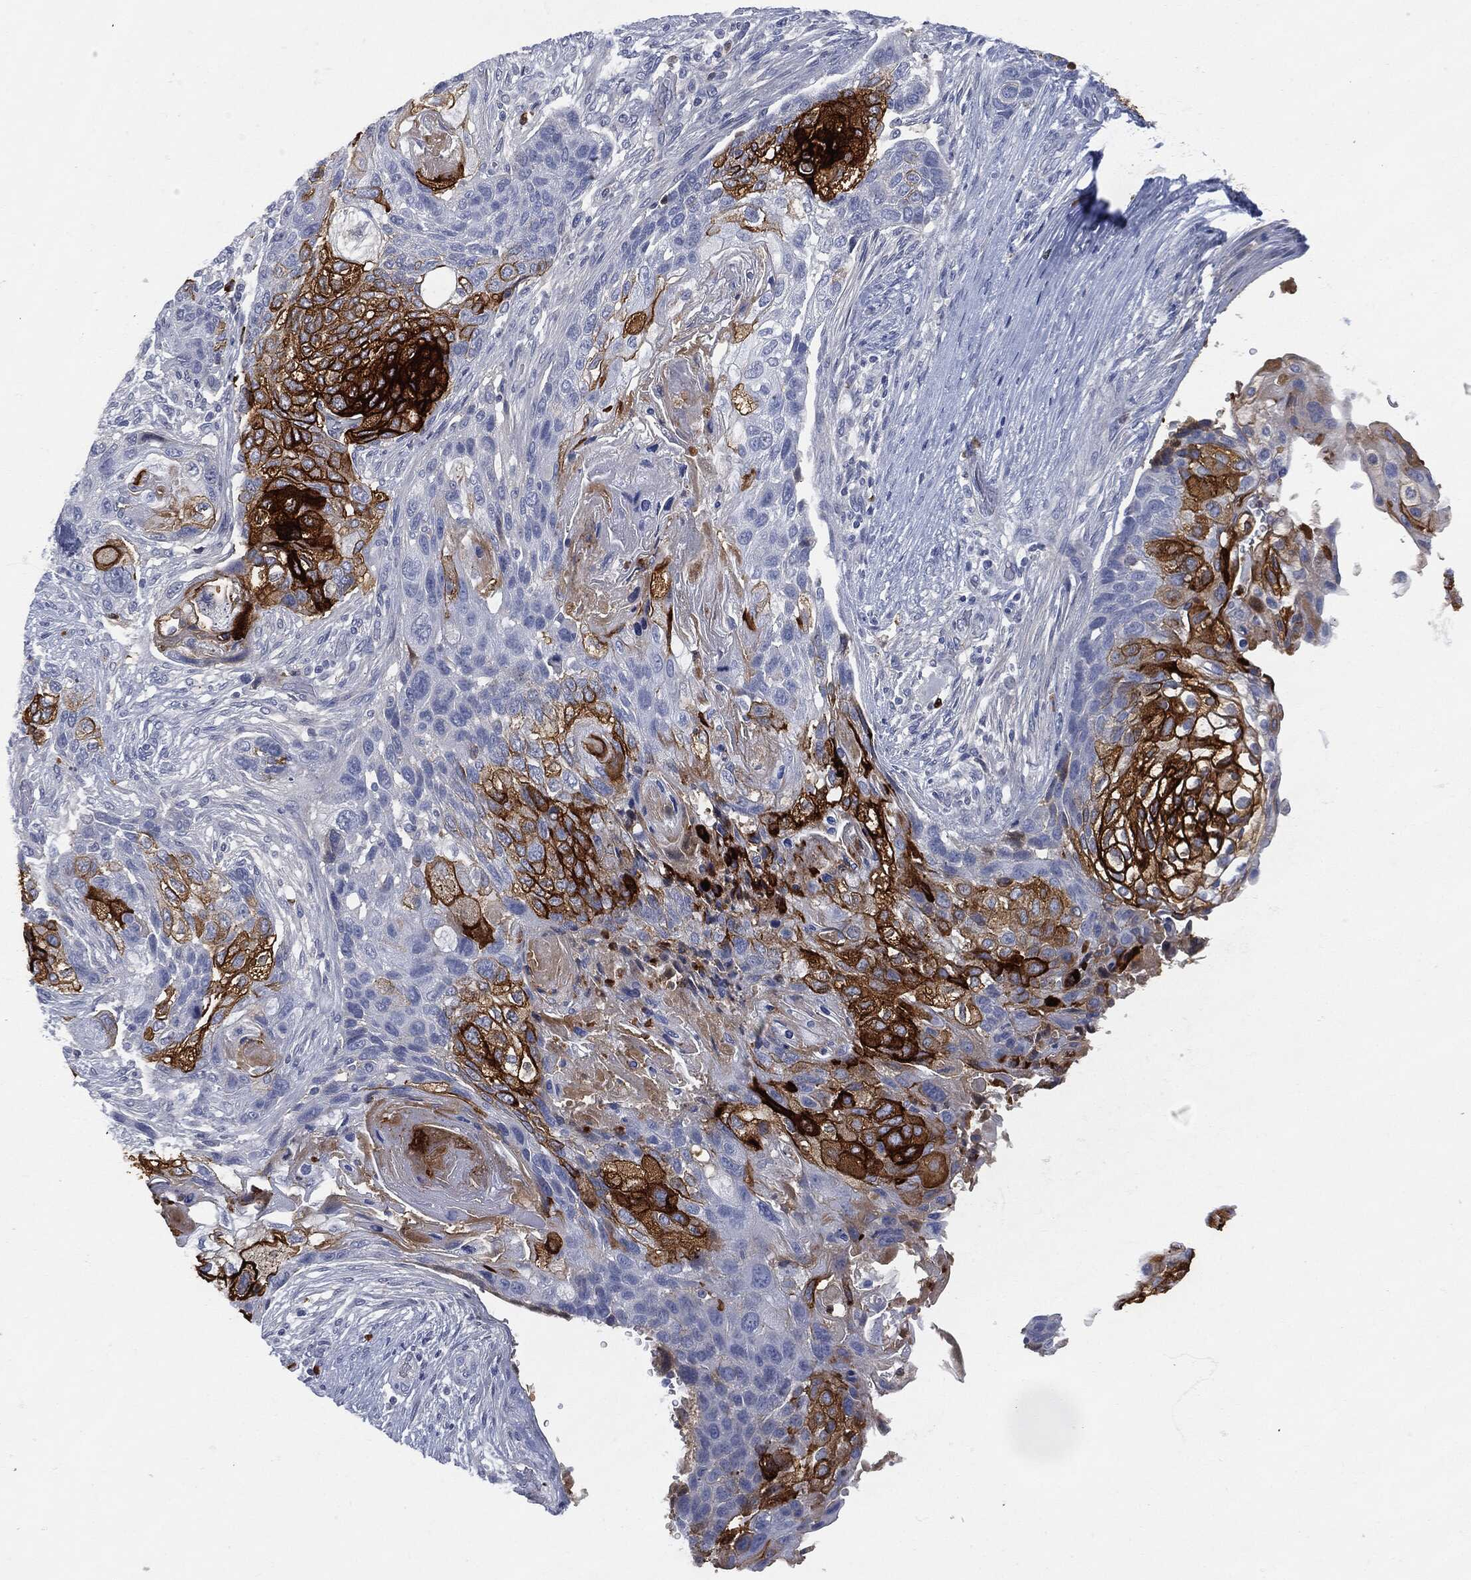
{"staining": {"intensity": "strong", "quantity": "<25%", "location": "cytoplasmic/membranous"}, "tissue": "lung cancer", "cell_type": "Tumor cells", "image_type": "cancer", "snomed": [{"axis": "morphology", "description": "Normal tissue, NOS"}, {"axis": "morphology", "description": "Squamous cell carcinoma, NOS"}, {"axis": "topography", "description": "Bronchus"}, {"axis": "topography", "description": "Lung"}], "caption": "A medium amount of strong cytoplasmic/membranous expression is present in approximately <25% of tumor cells in lung cancer tissue.", "gene": "BTK", "patient": {"sex": "male", "age": 69}}